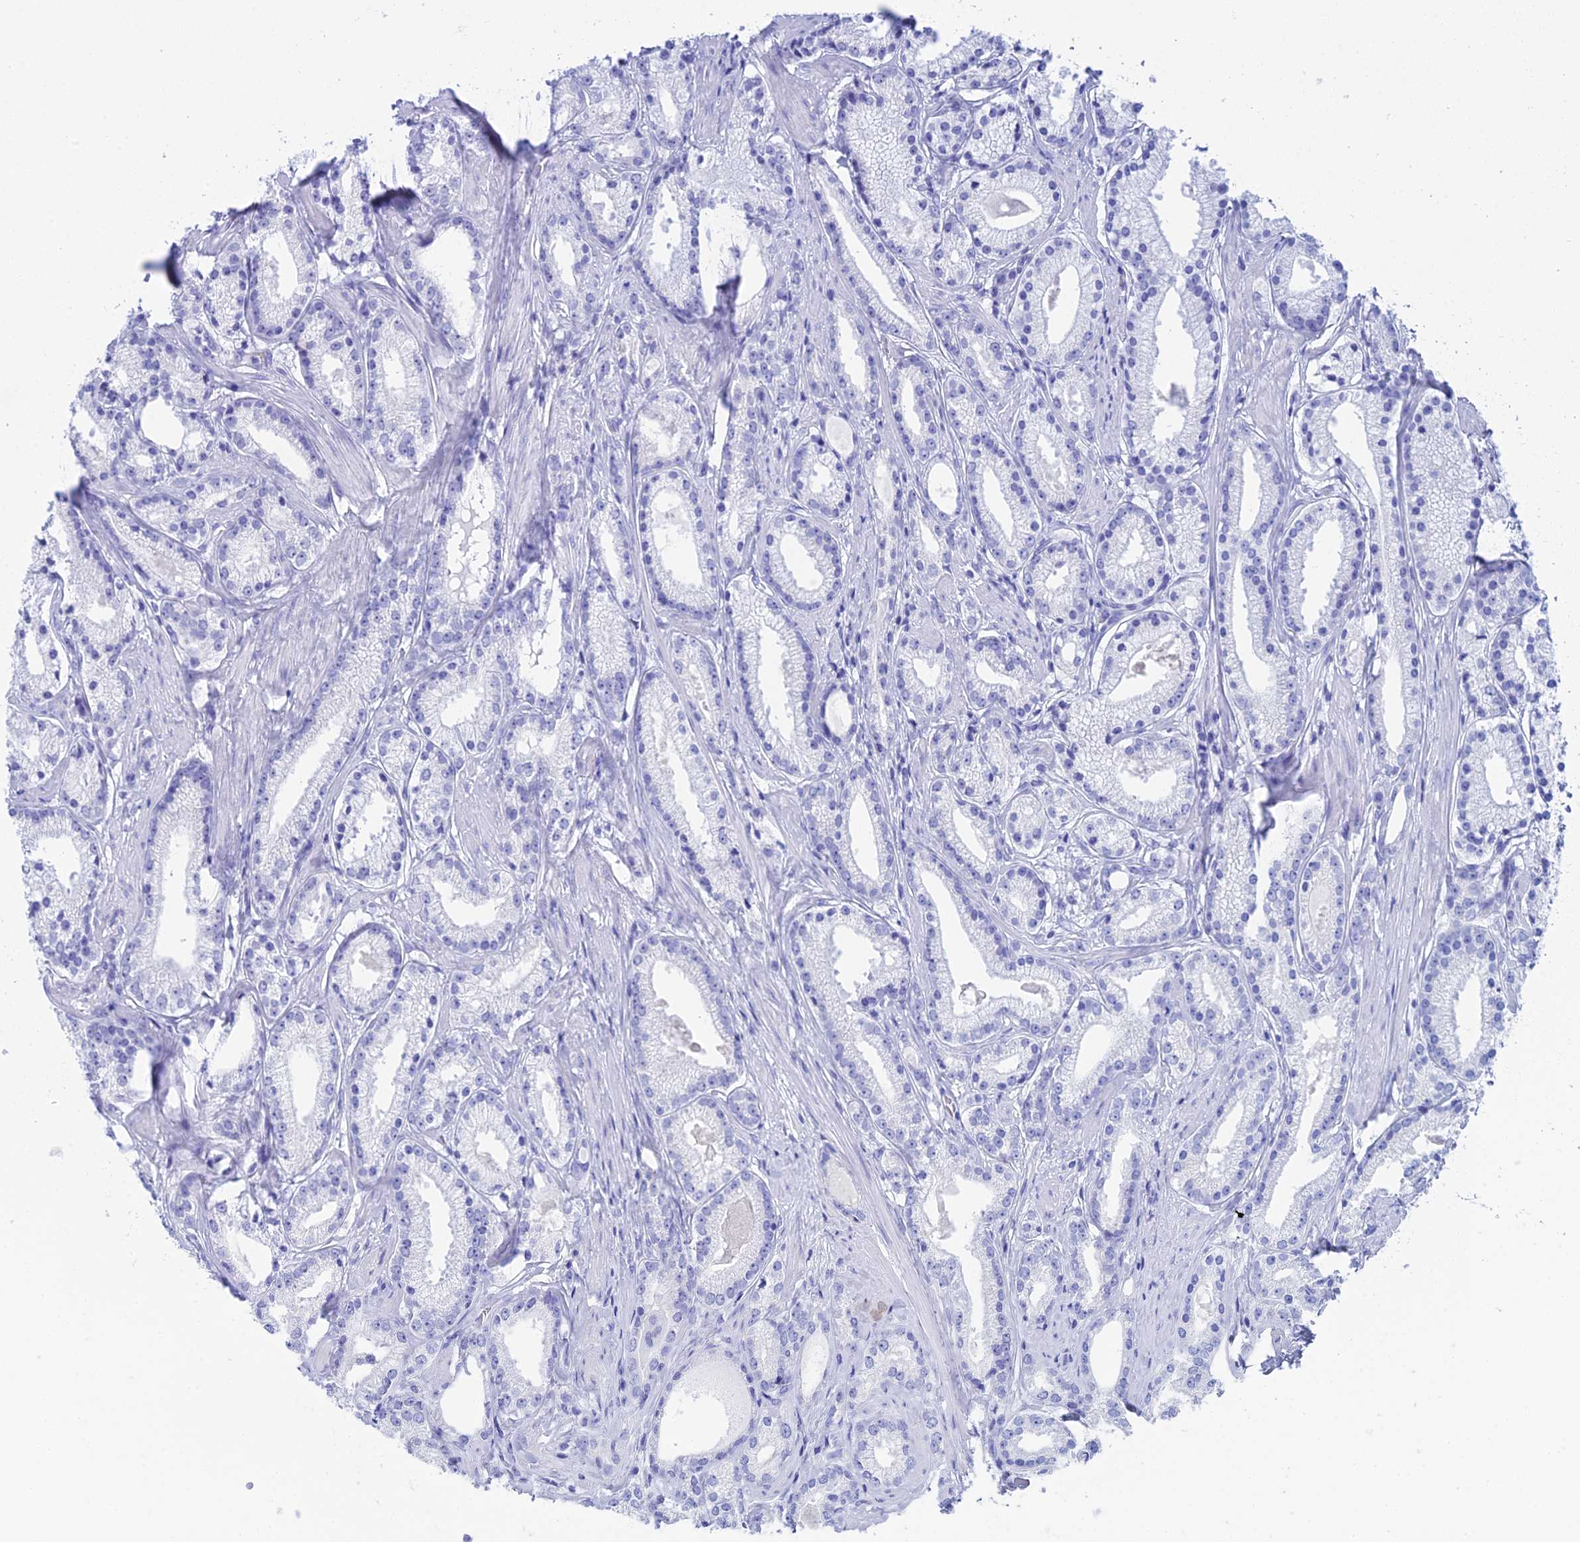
{"staining": {"intensity": "negative", "quantity": "none", "location": "none"}, "tissue": "prostate cancer", "cell_type": "Tumor cells", "image_type": "cancer", "snomed": [{"axis": "morphology", "description": "Adenocarcinoma, Low grade"}, {"axis": "topography", "description": "Prostate"}], "caption": "Prostate cancer stained for a protein using immunohistochemistry exhibits no positivity tumor cells.", "gene": "REG1A", "patient": {"sex": "male", "age": 57}}